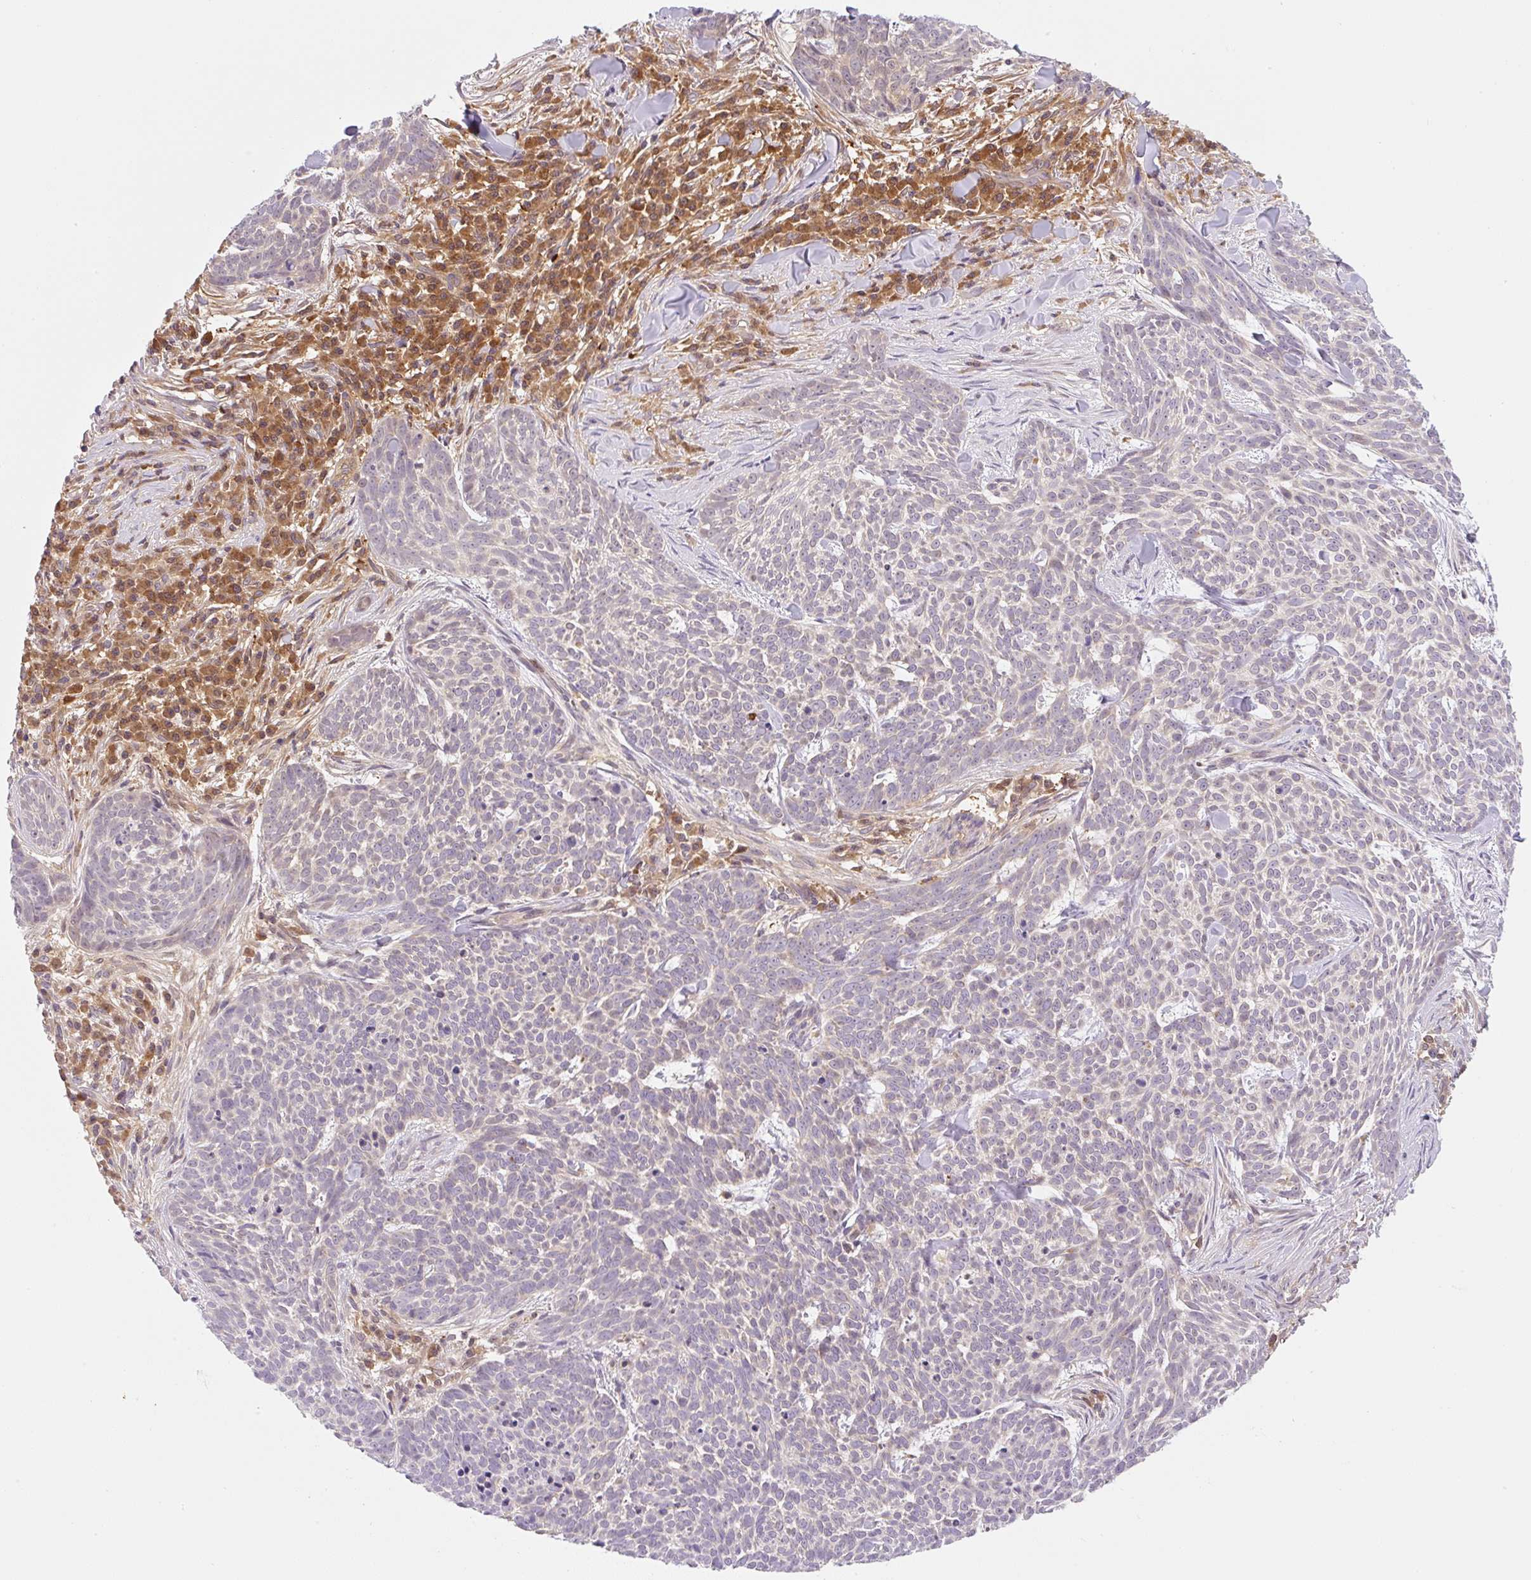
{"staining": {"intensity": "negative", "quantity": "none", "location": "none"}, "tissue": "skin cancer", "cell_type": "Tumor cells", "image_type": "cancer", "snomed": [{"axis": "morphology", "description": "Basal cell carcinoma"}, {"axis": "topography", "description": "Skin"}], "caption": "High magnification brightfield microscopy of skin basal cell carcinoma stained with DAB (brown) and counterstained with hematoxylin (blue): tumor cells show no significant positivity.", "gene": "OMA1", "patient": {"sex": "female", "age": 93}}